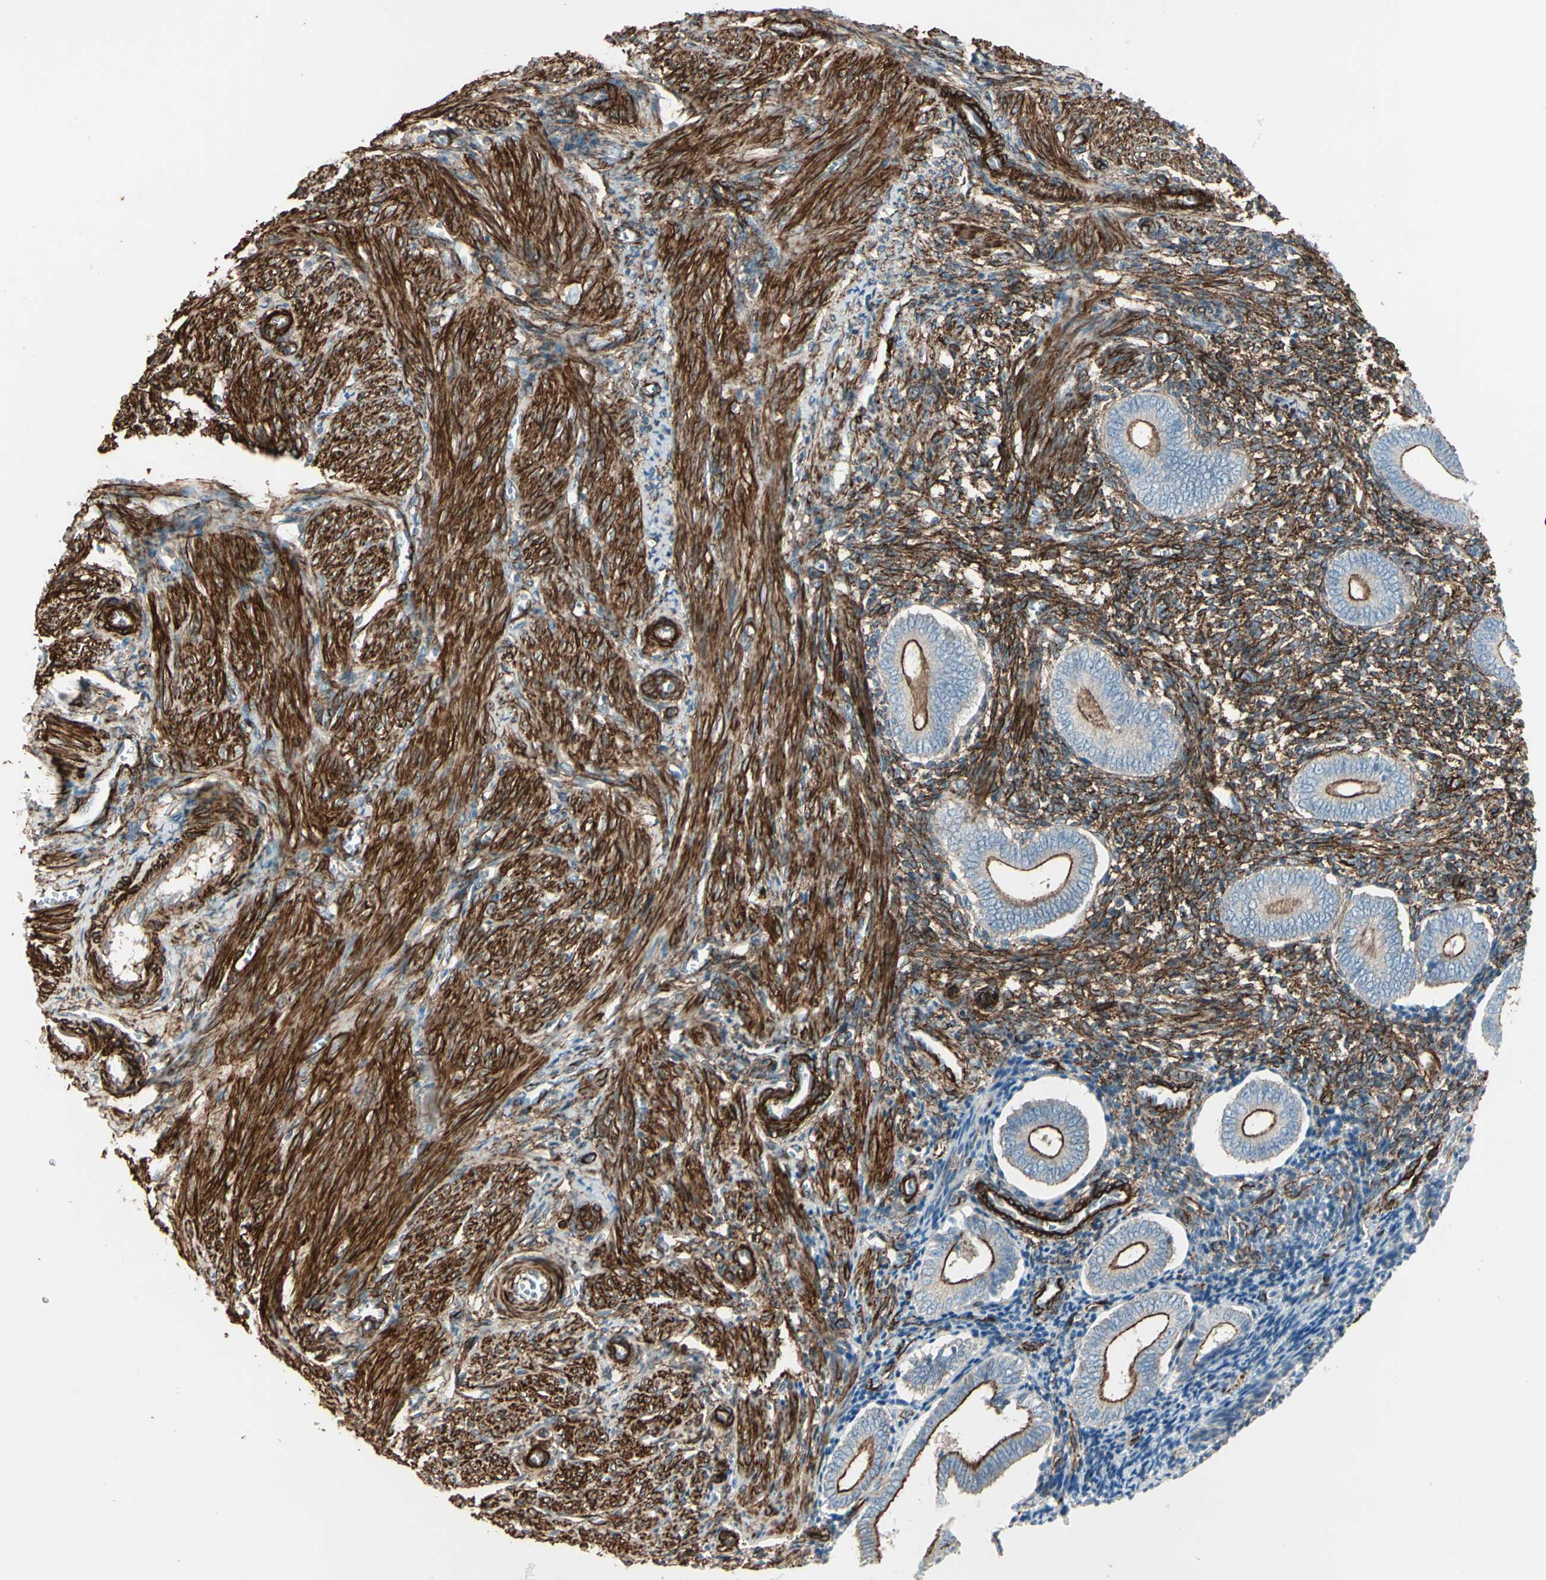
{"staining": {"intensity": "strong", "quantity": ">75%", "location": "cytoplasmic/membranous"}, "tissue": "endometrium", "cell_type": "Cells in endometrial stroma", "image_type": "normal", "snomed": [{"axis": "morphology", "description": "Normal tissue, NOS"}, {"axis": "topography", "description": "Uterus"}, {"axis": "topography", "description": "Endometrium"}], "caption": "Endometrium was stained to show a protein in brown. There is high levels of strong cytoplasmic/membranous expression in approximately >75% of cells in endometrial stroma. Ihc stains the protein of interest in brown and the nuclei are stained blue.", "gene": "CALD1", "patient": {"sex": "female", "age": 33}}